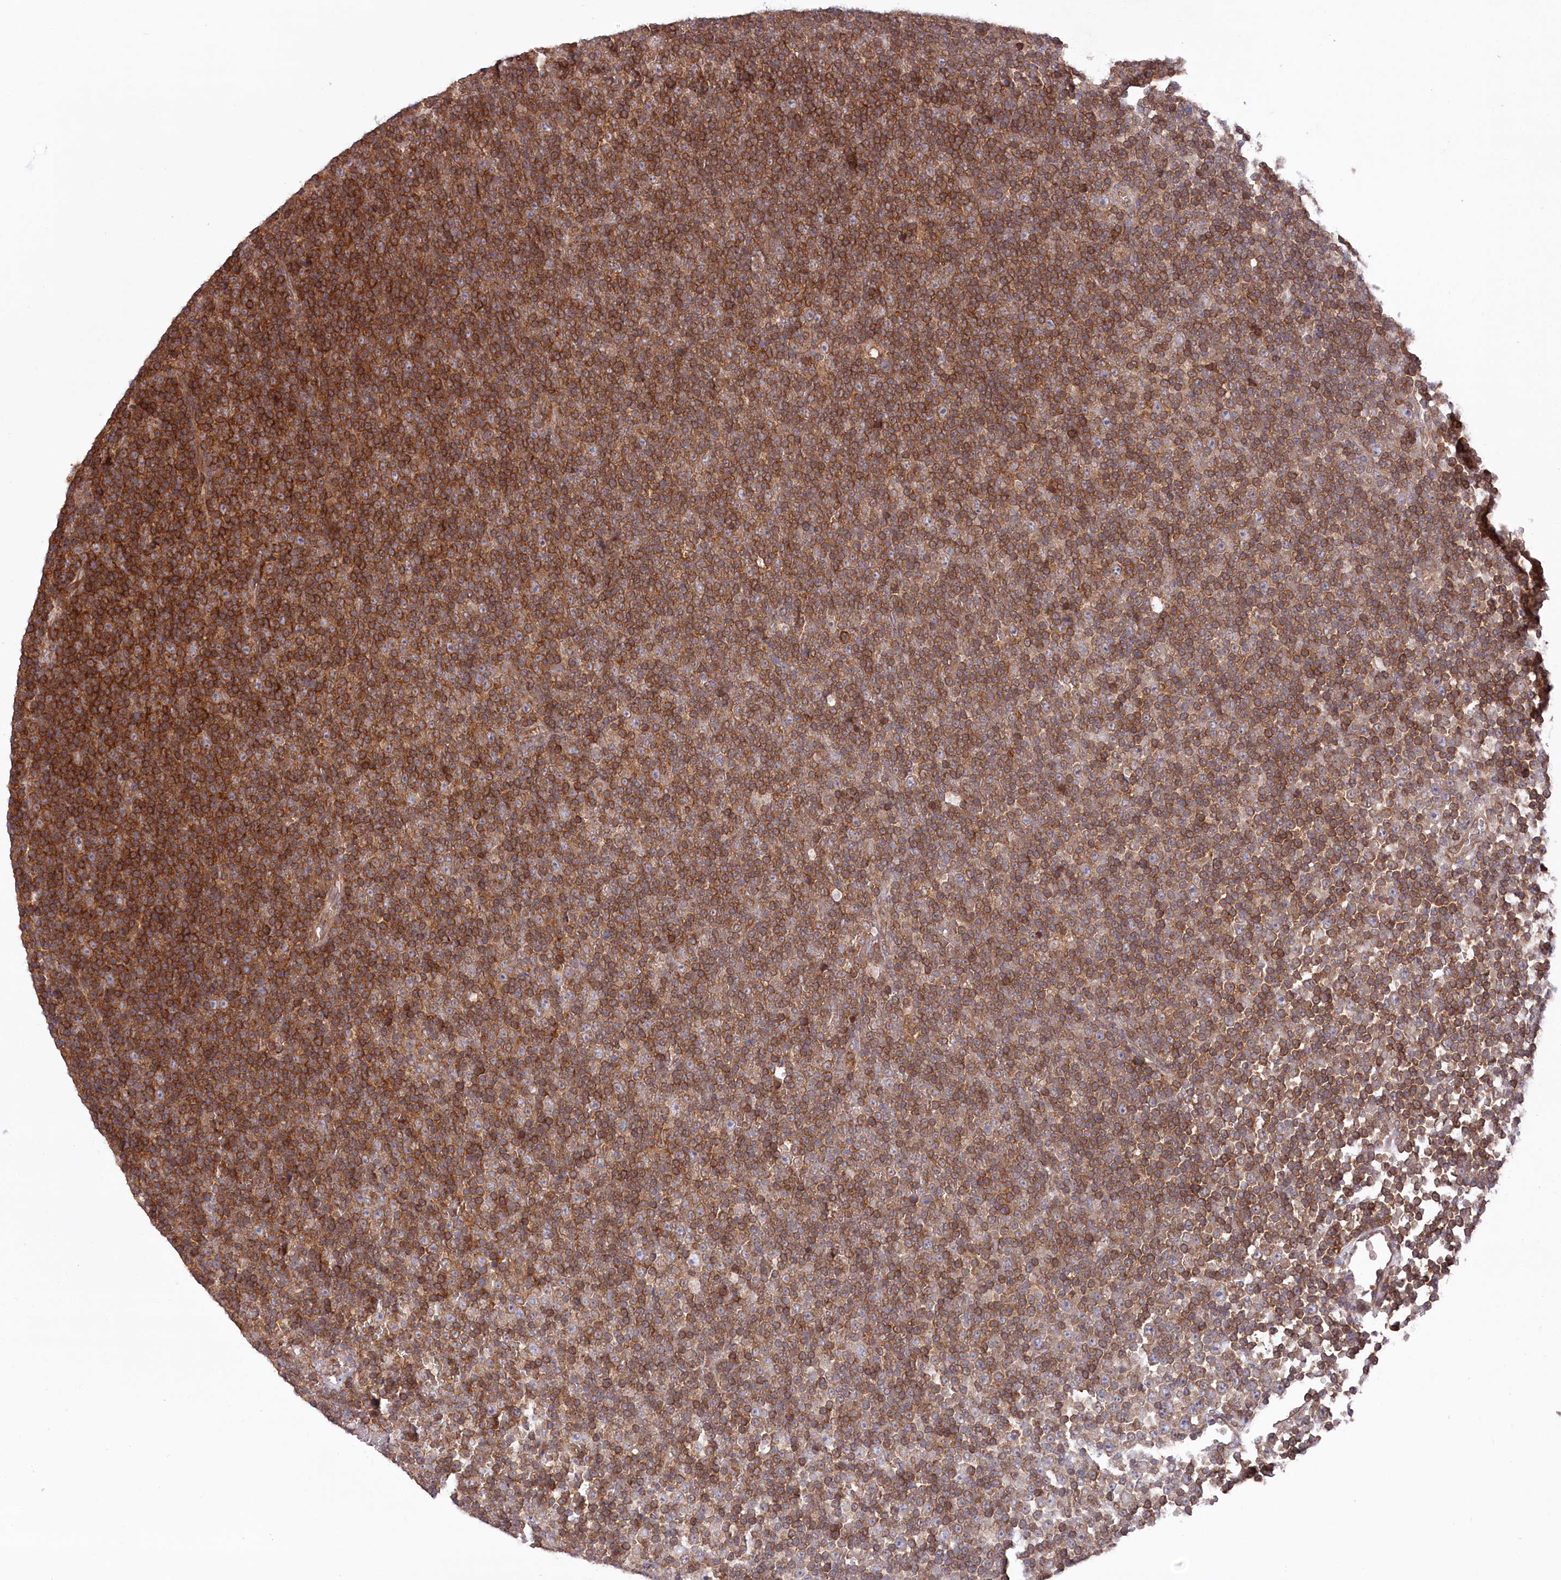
{"staining": {"intensity": "strong", "quantity": ">75%", "location": "cytoplasmic/membranous"}, "tissue": "lymphoma", "cell_type": "Tumor cells", "image_type": "cancer", "snomed": [{"axis": "morphology", "description": "Malignant lymphoma, non-Hodgkin's type, Low grade"}, {"axis": "topography", "description": "Lymph node"}], "caption": "Brown immunohistochemical staining in human lymphoma displays strong cytoplasmic/membranous positivity in about >75% of tumor cells.", "gene": "PPP1R21", "patient": {"sex": "female", "age": 67}}